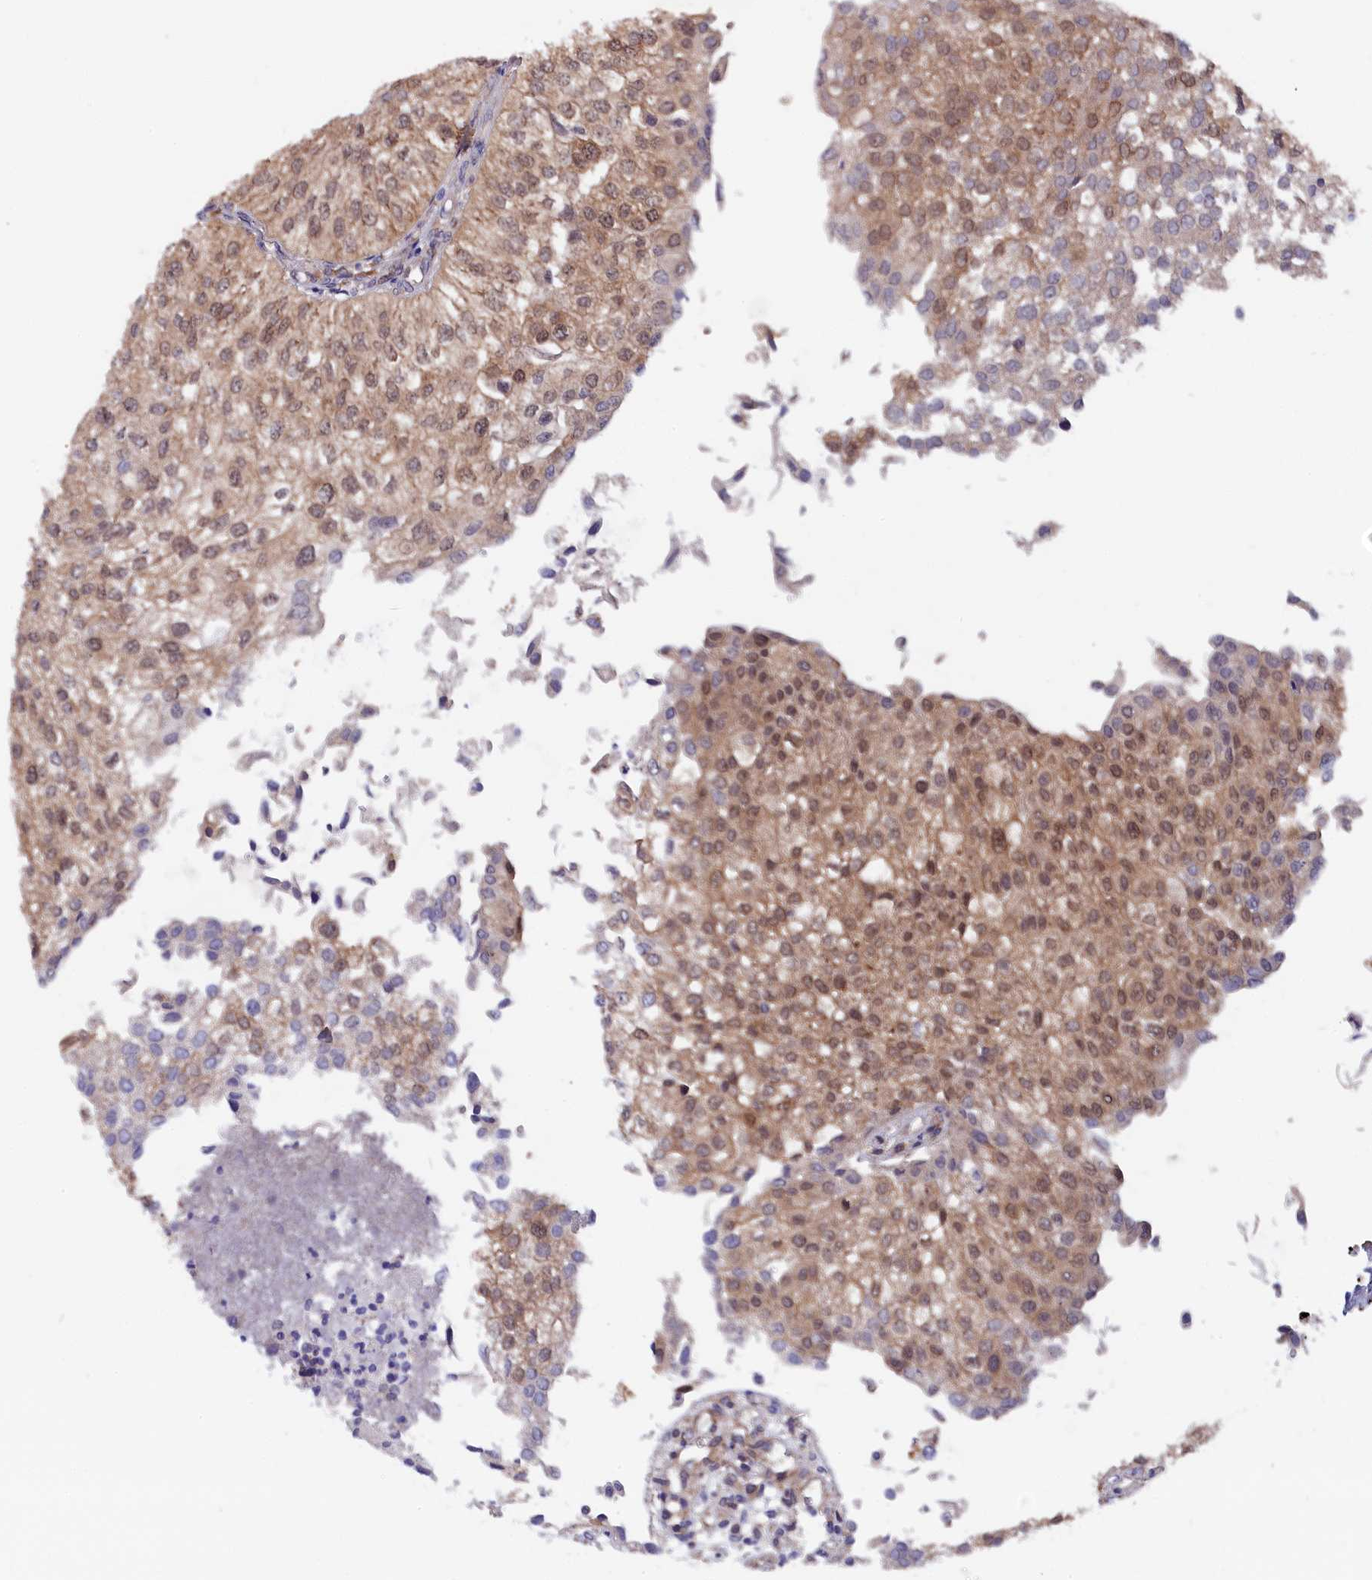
{"staining": {"intensity": "moderate", "quantity": ">75%", "location": "cytoplasmic/membranous,nuclear"}, "tissue": "urothelial cancer", "cell_type": "Tumor cells", "image_type": "cancer", "snomed": [{"axis": "morphology", "description": "Urothelial carcinoma, Low grade"}, {"axis": "topography", "description": "Urinary bladder"}], "caption": "IHC (DAB (3,3'-diaminobenzidine)) staining of human urothelial carcinoma (low-grade) demonstrates moderate cytoplasmic/membranous and nuclear protein staining in approximately >75% of tumor cells.", "gene": "JPT2", "patient": {"sex": "female", "age": 89}}